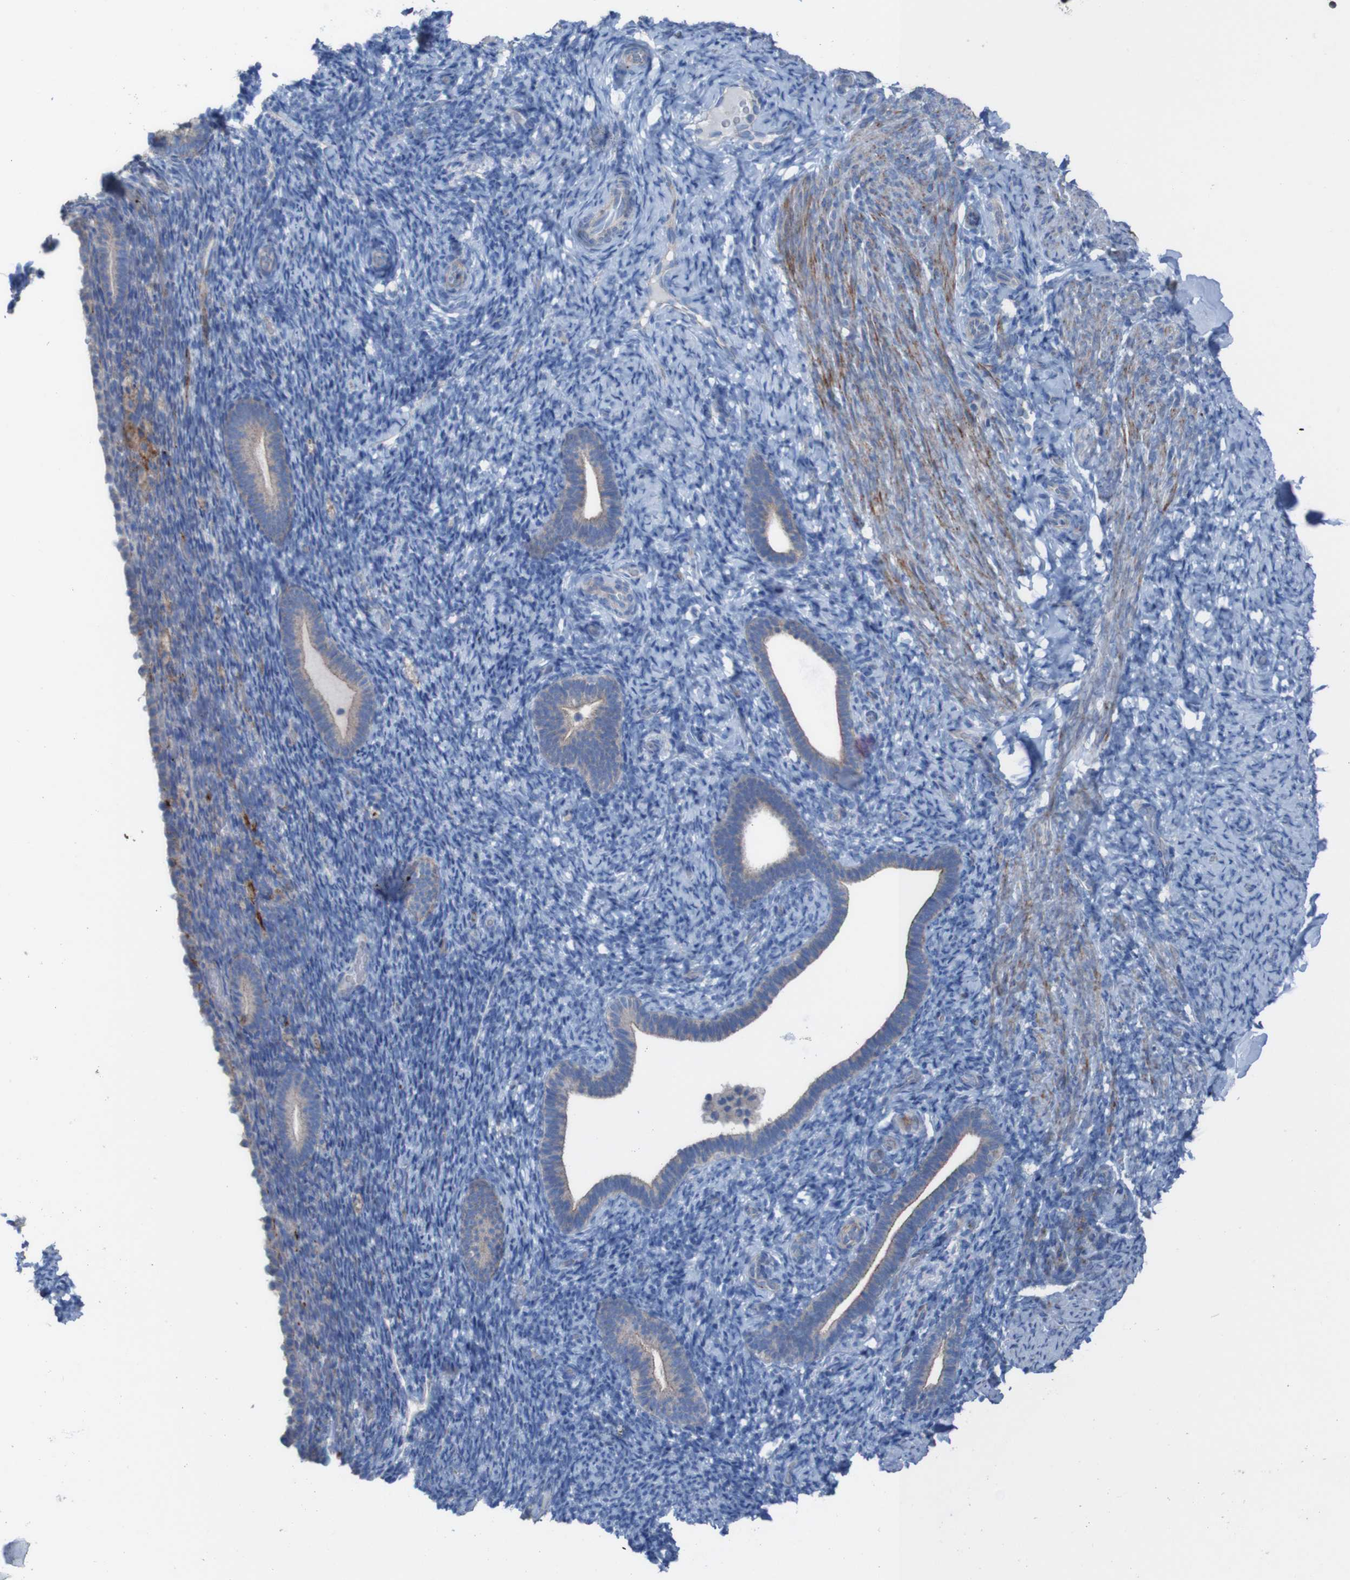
{"staining": {"intensity": "negative", "quantity": "none", "location": "none"}, "tissue": "endometrium", "cell_type": "Cells in endometrial stroma", "image_type": "normal", "snomed": [{"axis": "morphology", "description": "Normal tissue, NOS"}, {"axis": "topography", "description": "Endometrium"}], "caption": "A histopathology image of endometrium stained for a protein demonstrates no brown staining in cells in endometrial stroma. (Brightfield microscopy of DAB (3,3'-diaminobenzidine) immunohistochemistry (IHC) at high magnification).", "gene": "RNF182", "patient": {"sex": "female", "age": 51}}